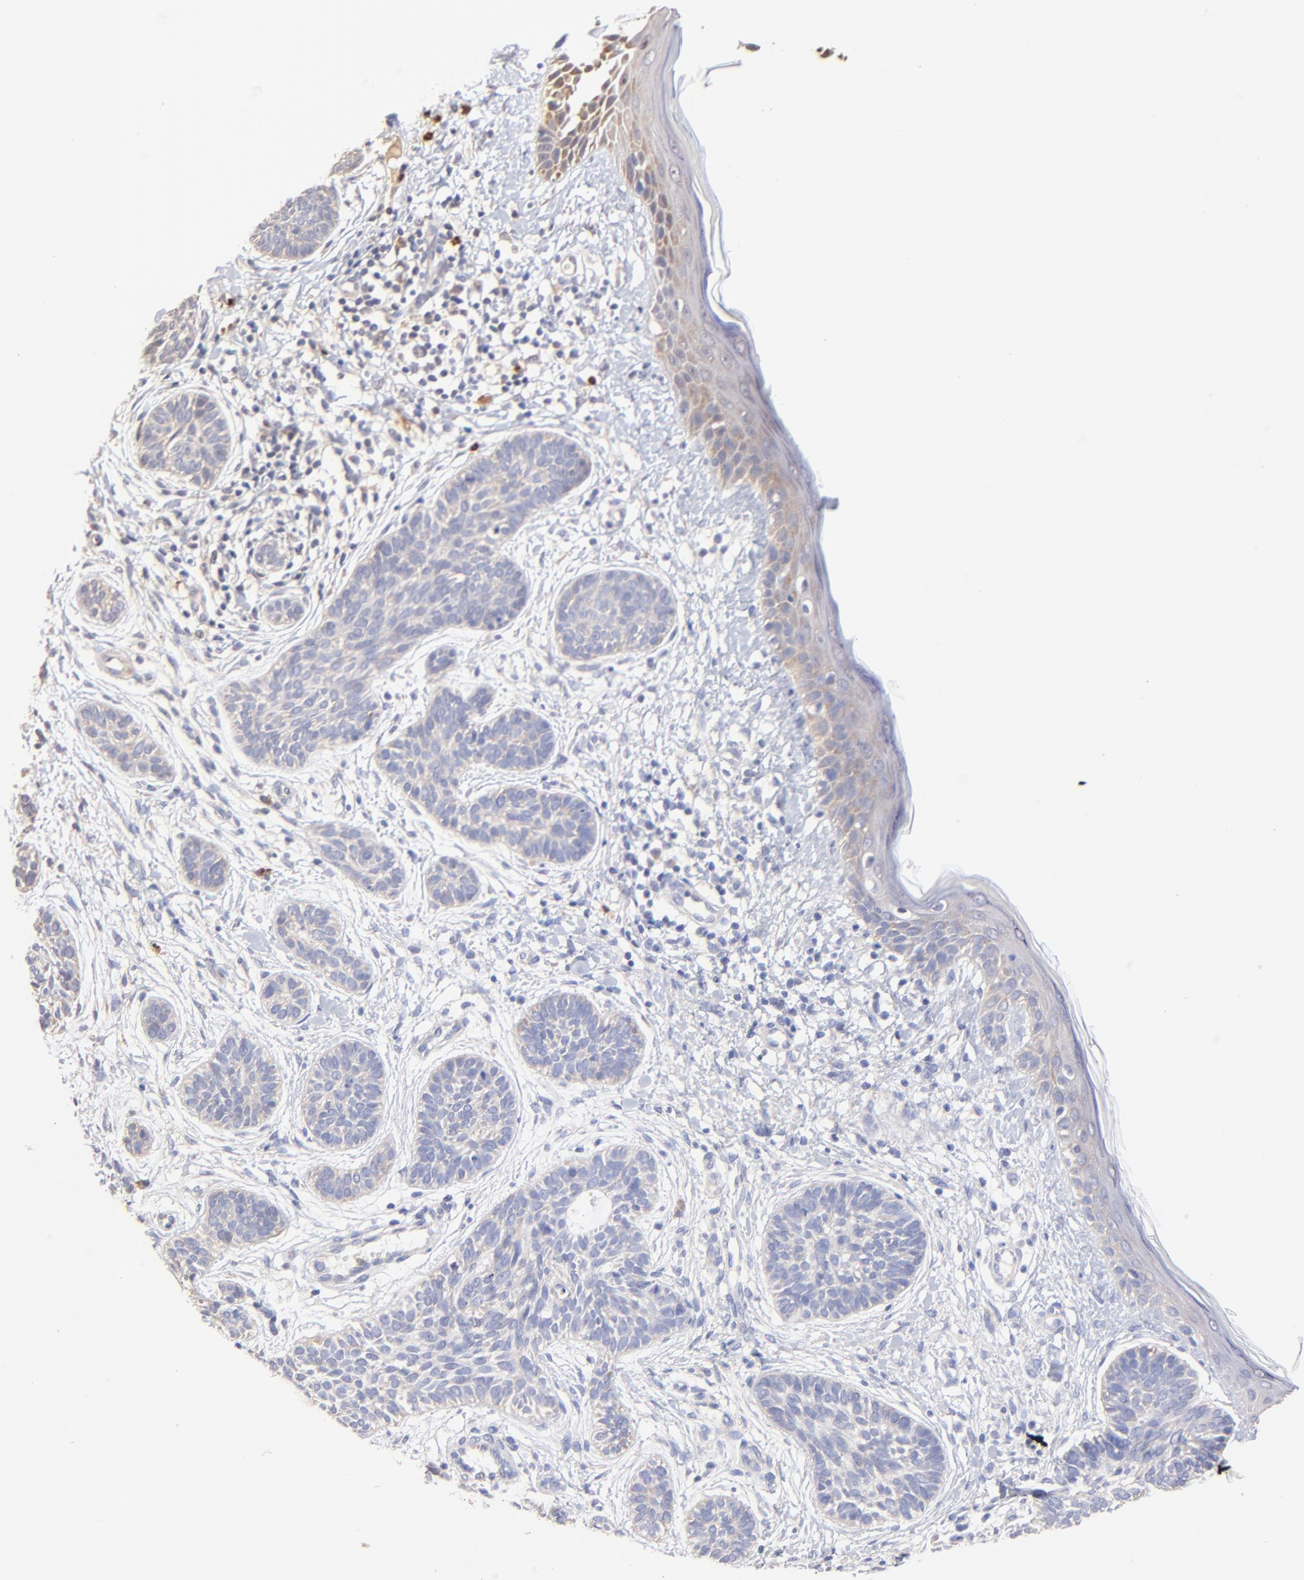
{"staining": {"intensity": "negative", "quantity": "none", "location": "none"}, "tissue": "skin cancer", "cell_type": "Tumor cells", "image_type": "cancer", "snomed": [{"axis": "morphology", "description": "Normal tissue, NOS"}, {"axis": "morphology", "description": "Basal cell carcinoma"}, {"axis": "topography", "description": "Skin"}], "caption": "This is an immunohistochemistry micrograph of skin basal cell carcinoma. There is no staining in tumor cells.", "gene": "BBOF1", "patient": {"sex": "male", "age": 63}}